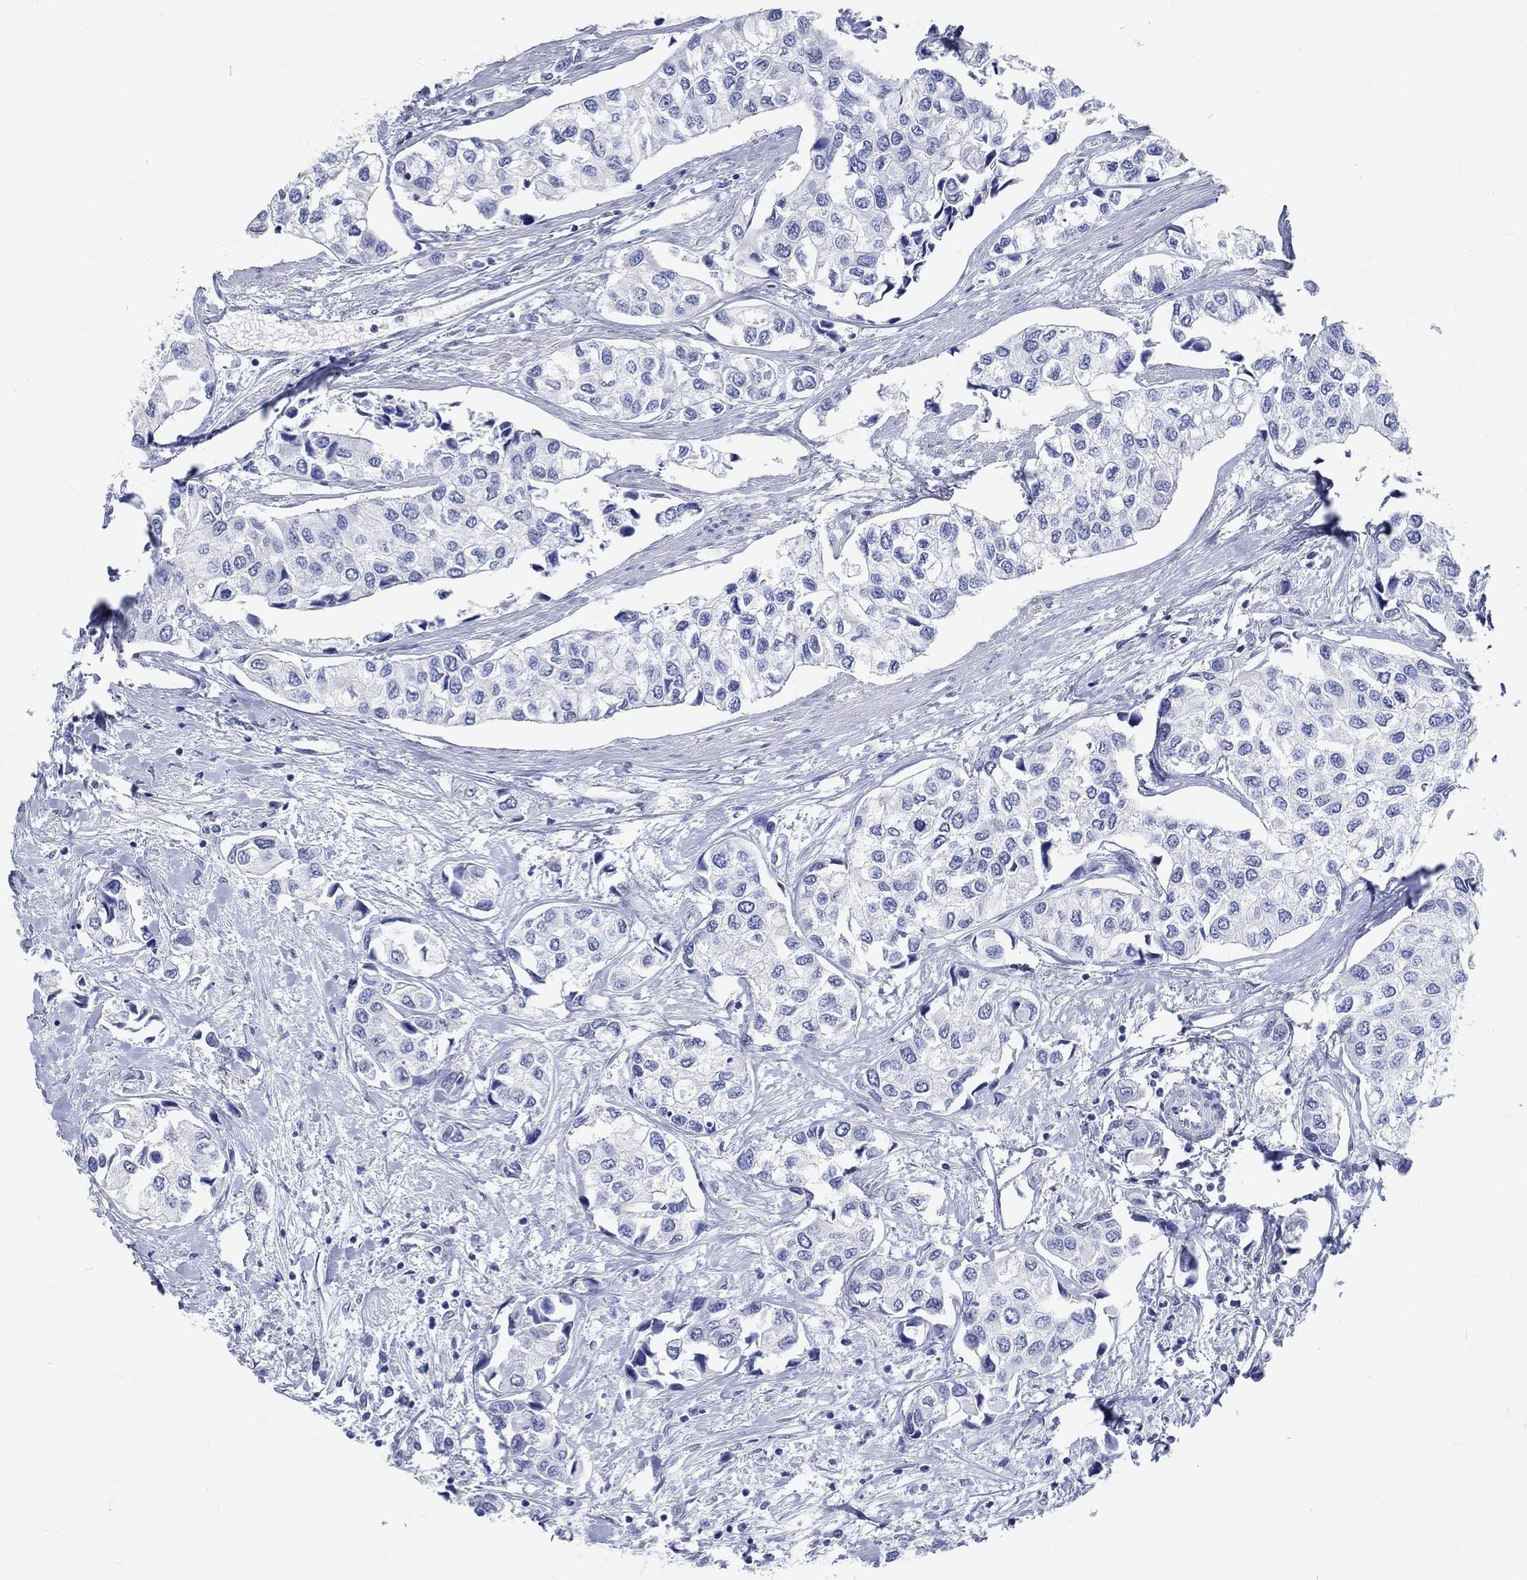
{"staining": {"intensity": "negative", "quantity": "none", "location": "none"}, "tissue": "urothelial cancer", "cell_type": "Tumor cells", "image_type": "cancer", "snomed": [{"axis": "morphology", "description": "Urothelial carcinoma, High grade"}, {"axis": "topography", "description": "Urinary bladder"}], "caption": "Immunohistochemical staining of urothelial carcinoma (high-grade) demonstrates no significant positivity in tumor cells.", "gene": "C4orf47", "patient": {"sex": "male", "age": 73}}